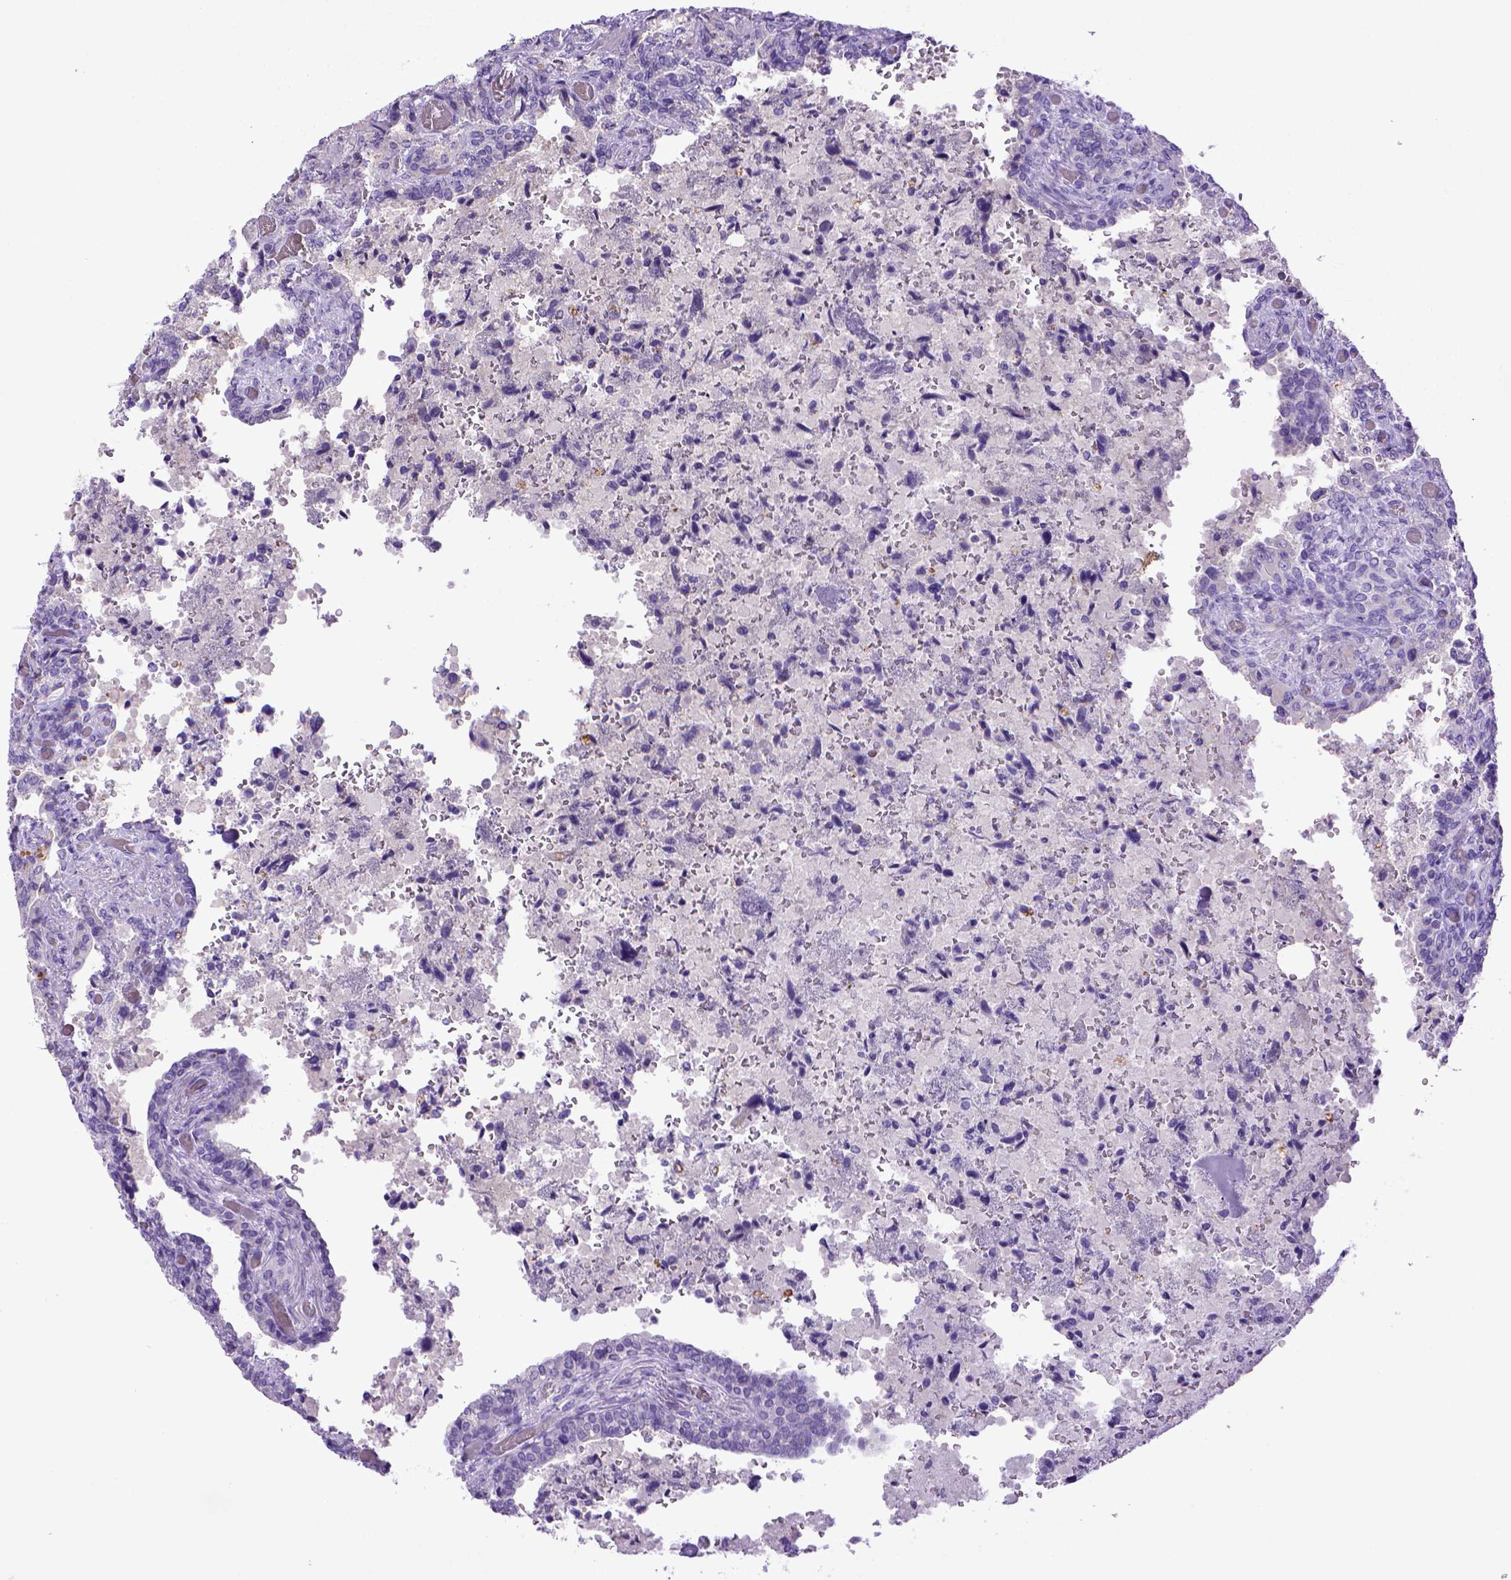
{"staining": {"intensity": "negative", "quantity": "none", "location": "none"}, "tissue": "seminal vesicle", "cell_type": "Glandular cells", "image_type": "normal", "snomed": [{"axis": "morphology", "description": "Normal tissue, NOS"}, {"axis": "topography", "description": "Seminal veicle"}], "caption": "This is an IHC histopathology image of normal seminal vesicle. There is no positivity in glandular cells.", "gene": "BAAT", "patient": {"sex": "male", "age": 68}}